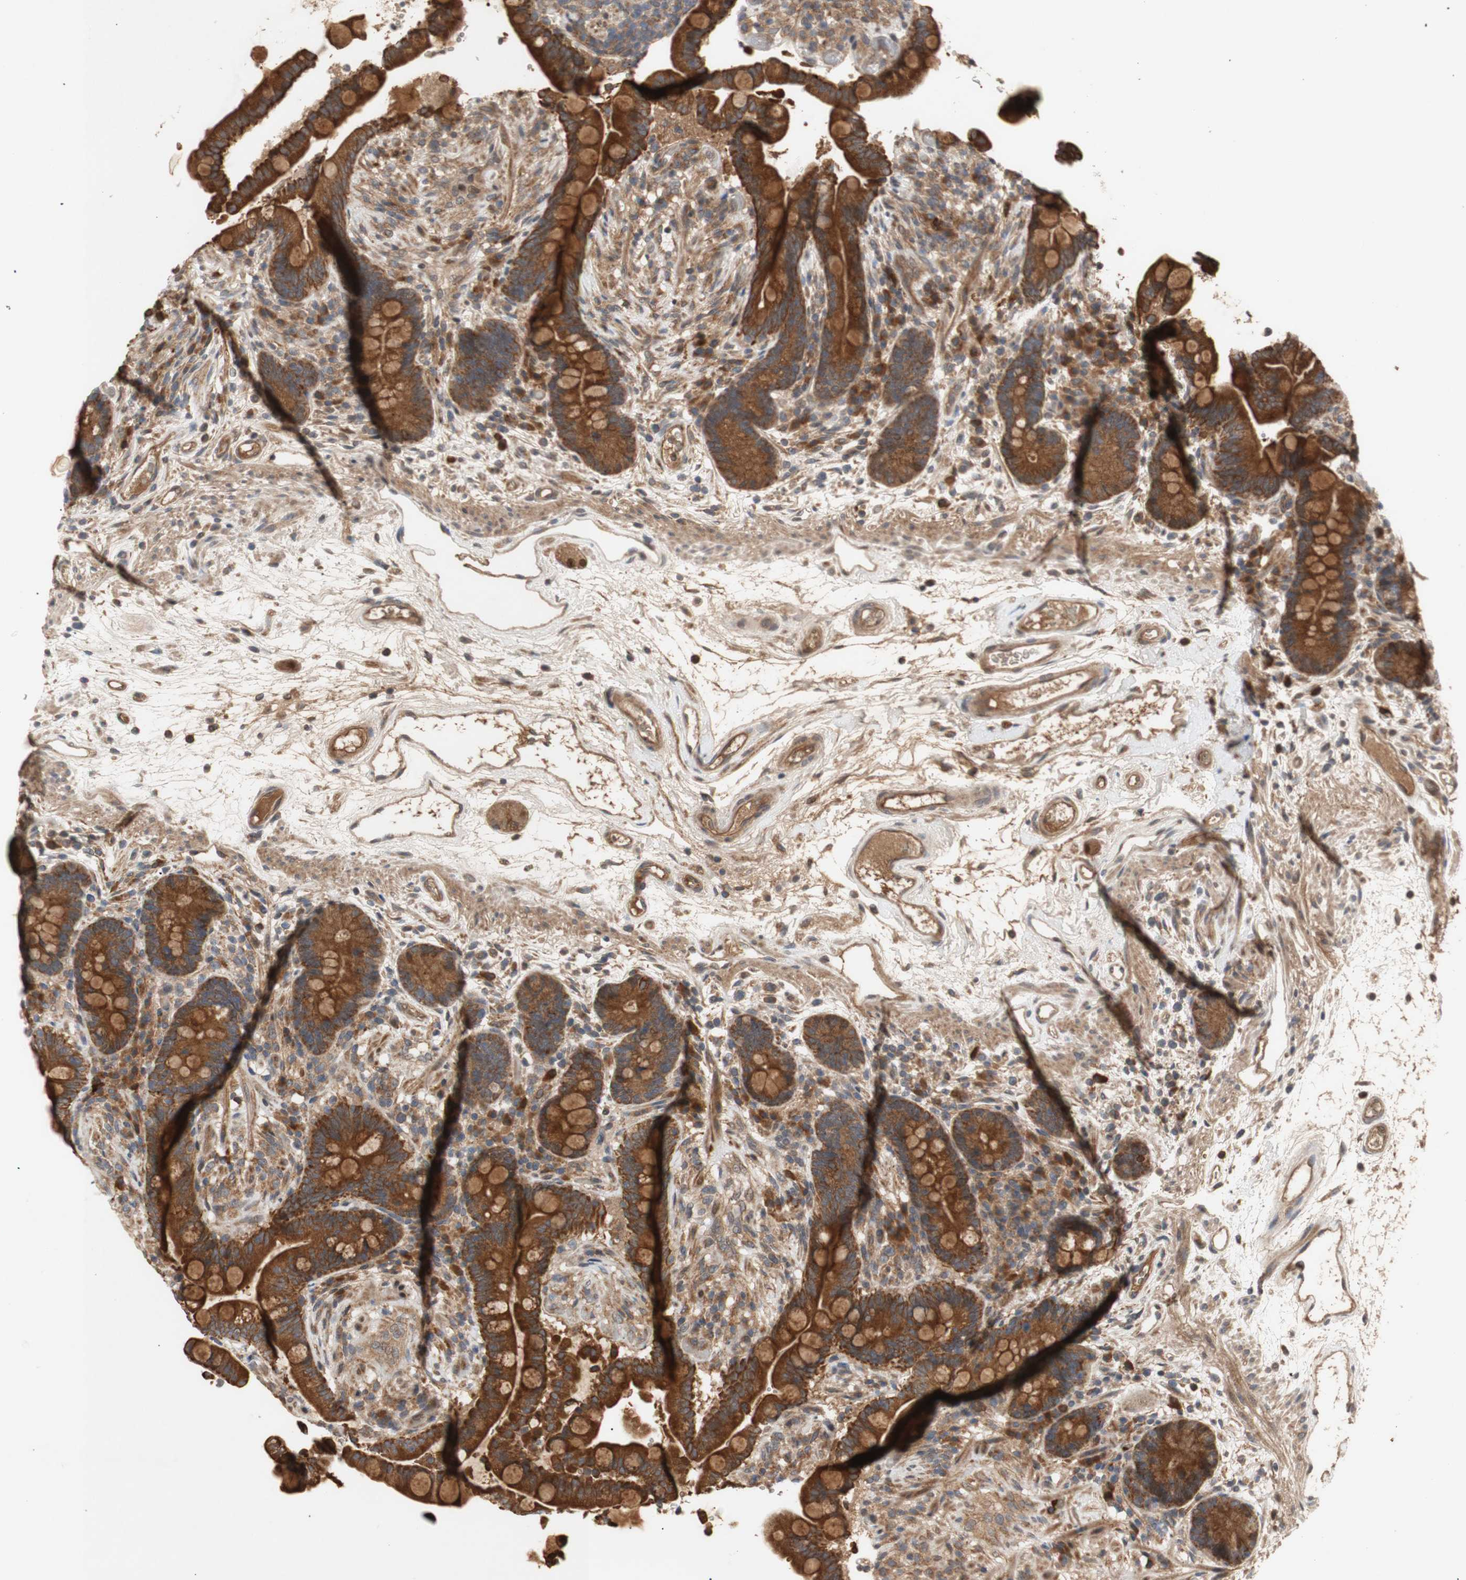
{"staining": {"intensity": "moderate", "quantity": ">75%", "location": "cytoplasmic/membranous"}, "tissue": "colon", "cell_type": "Endothelial cells", "image_type": "normal", "snomed": [{"axis": "morphology", "description": "Normal tissue, NOS"}, {"axis": "topography", "description": "Colon"}], "caption": "About >75% of endothelial cells in unremarkable colon demonstrate moderate cytoplasmic/membranous protein staining as visualized by brown immunohistochemical staining.", "gene": "PKN1", "patient": {"sex": "male", "age": 73}}